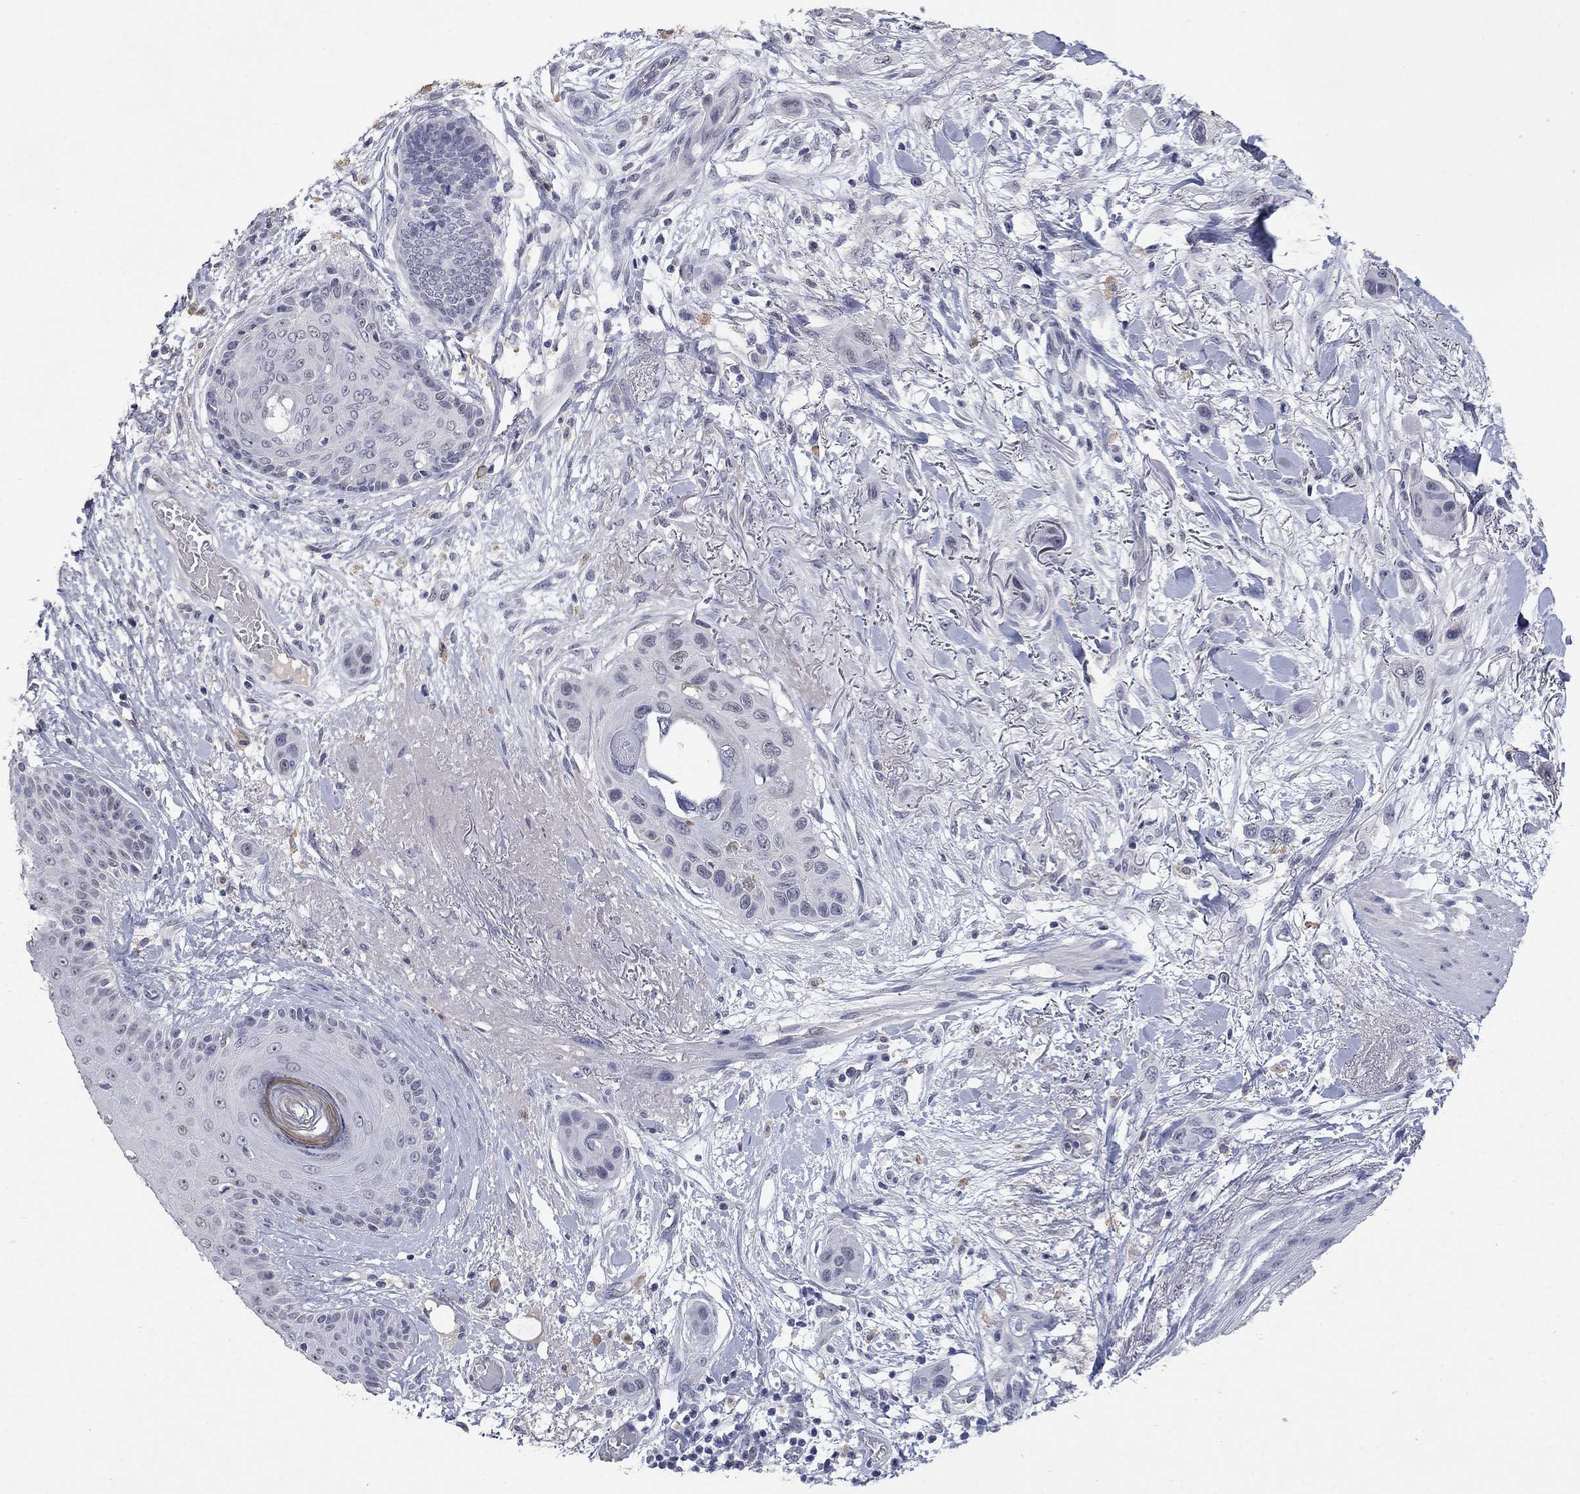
{"staining": {"intensity": "negative", "quantity": "none", "location": "none"}, "tissue": "skin cancer", "cell_type": "Tumor cells", "image_type": "cancer", "snomed": [{"axis": "morphology", "description": "Squamous cell carcinoma, NOS"}, {"axis": "topography", "description": "Skin"}], "caption": "A micrograph of human skin cancer (squamous cell carcinoma) is negative for staining in tumor cells. (Stains: DAB (3,3'-diaminobenzidine) IHC with hematoxylin counter stain, Microscopy: brightfield microscopy at high magnification).", "gene": "SLC51A", "patient": {"sex": "male", "age": 79}}